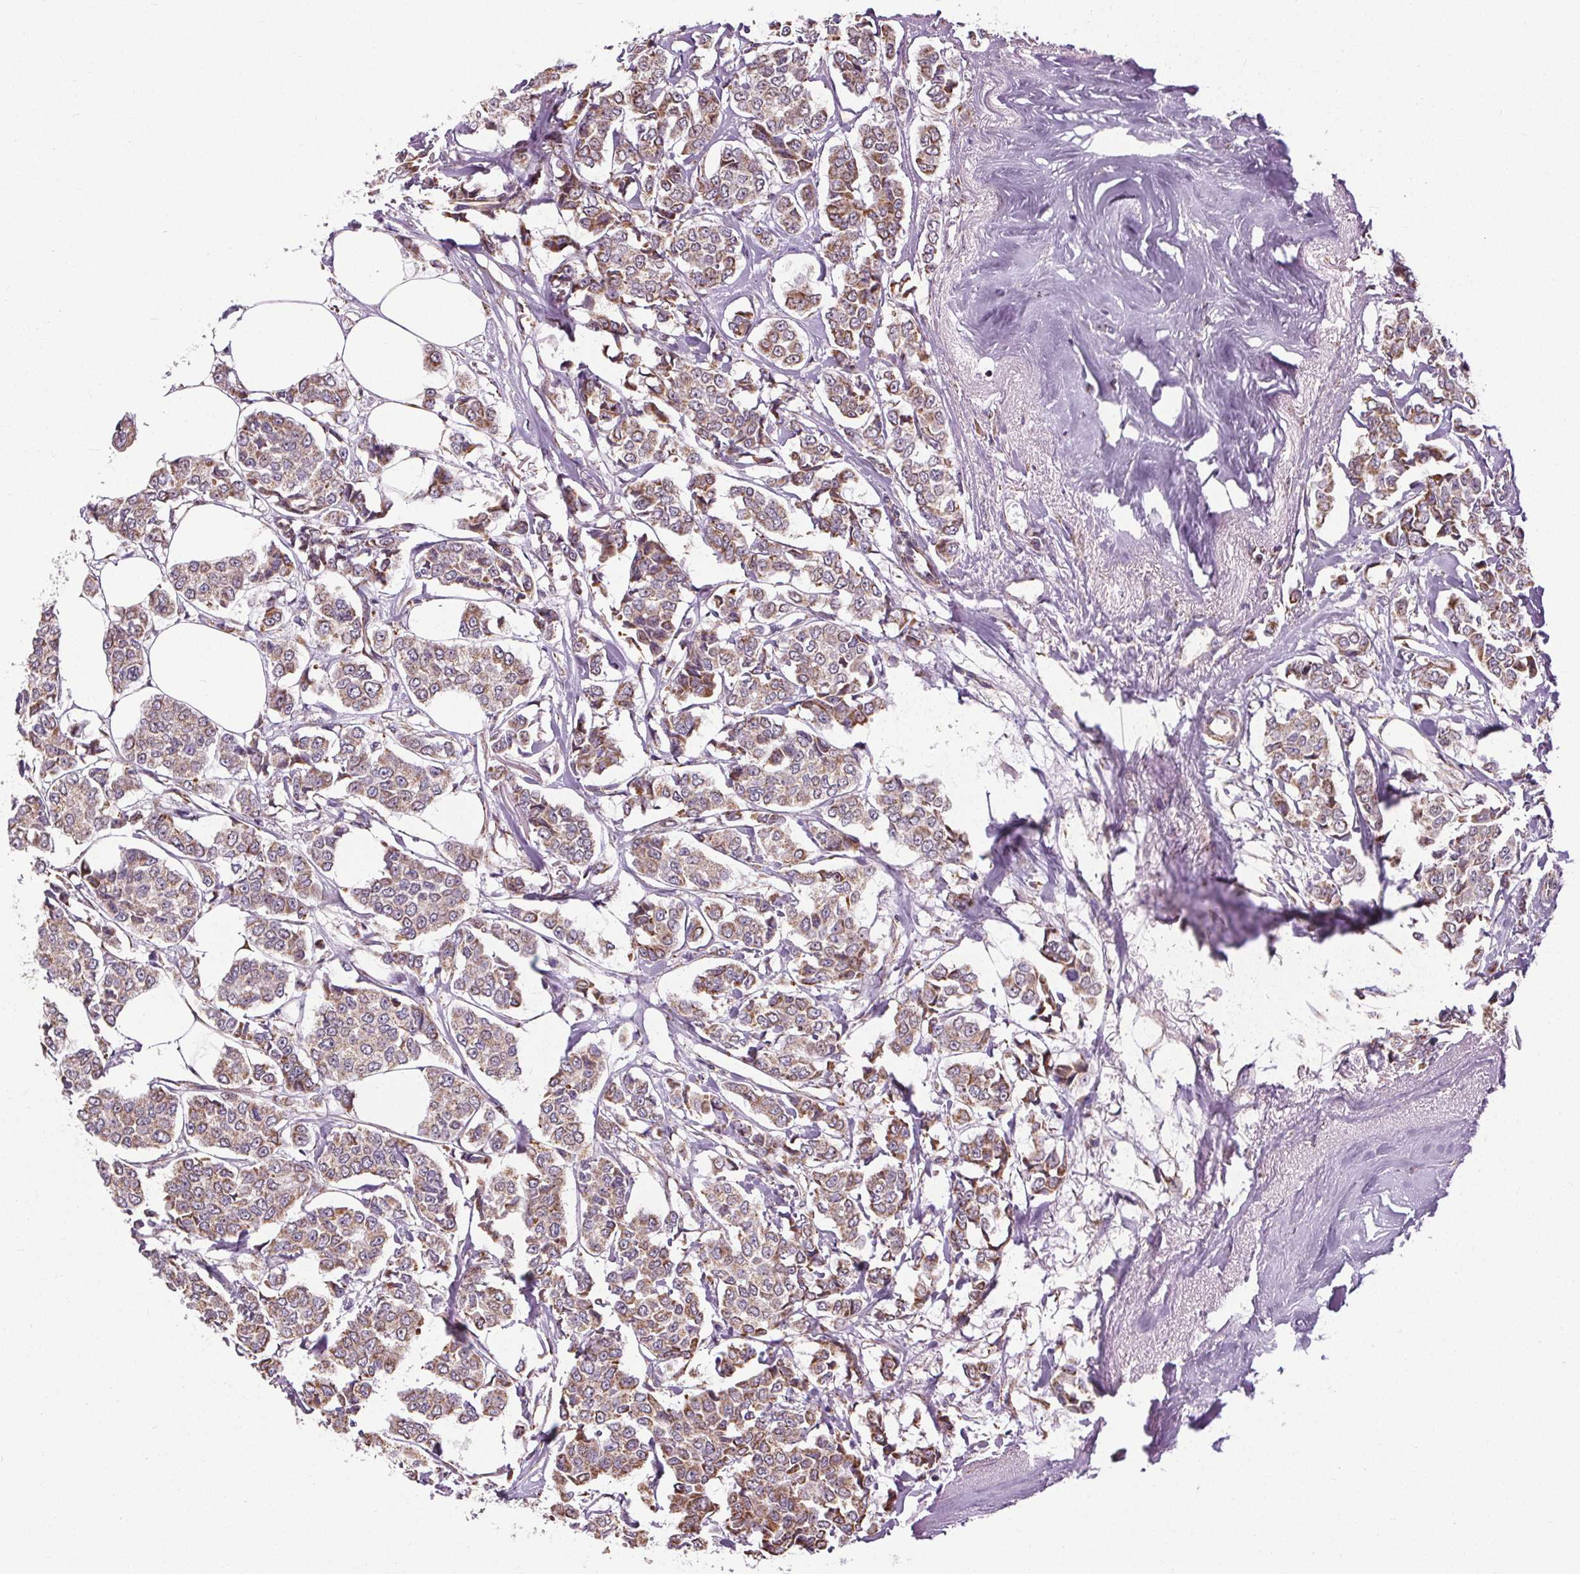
{"staining": {"intensity": "moderate", "quantity": ">75%", "location": "cytoplasmic/membranous"}, "tissue": "breast cancer", "cell_type": "Tumor cells", "image_type": "cancer", "snomed": [{"axis": "morphology", "description": "Duct carcinoma"}, {"axis": "topography", "description": "Breast"}], "caption": "IHC histopathology image of breast cancer (intraductal carcinoma) stained for a protein (brown), which reveals medium levels of moderate cytoplasmic/membranous positivity in approximately >75% of tumor cells.", "gene": "ZNF548", "patient": {"sex": "female", "age": 94}}